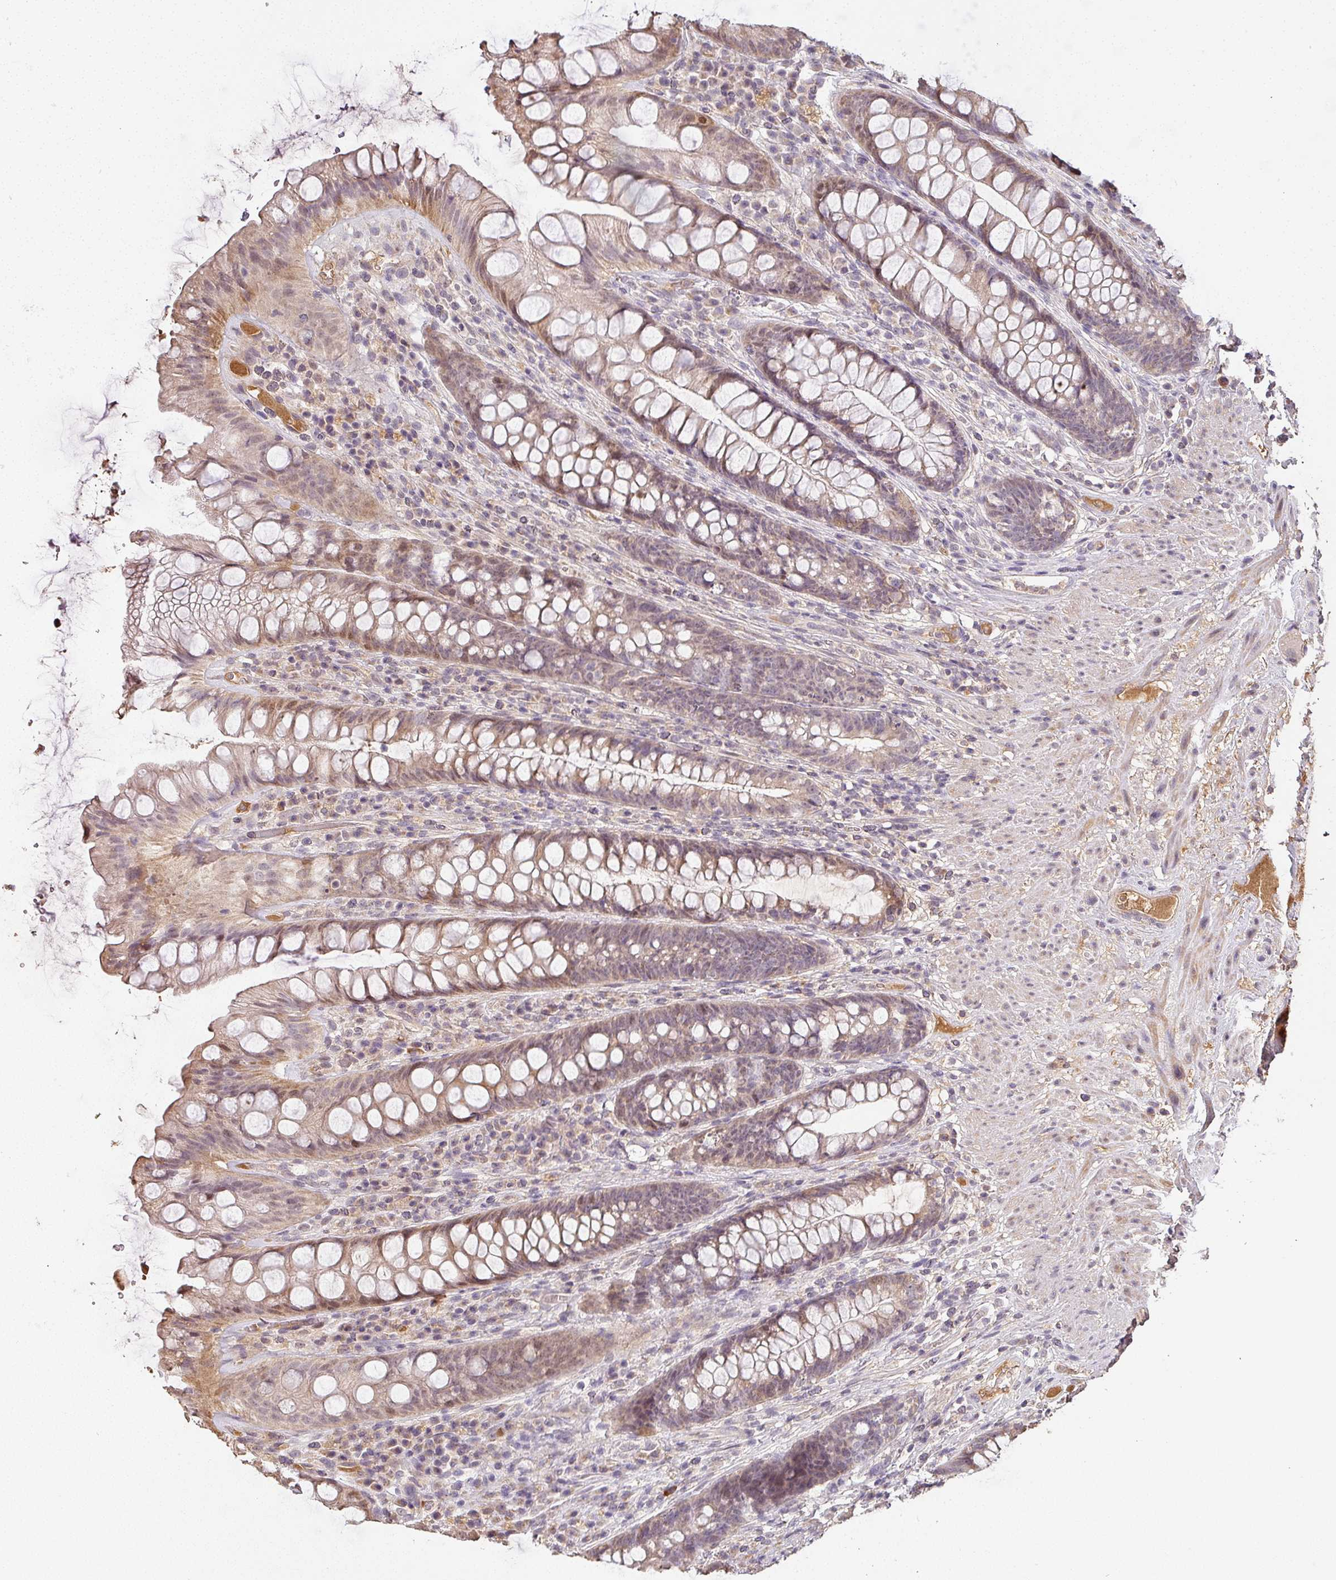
{"staining": {"intensity": "moderate", "quantity": "25%-75%", "location": "cytoplasmic/membranous,nuclear"}, "tissue": "rectum", "cell_type": "Glandular cells", "image_type": "normal", "snomed": [{"axis": "morphology", "description": "Normal tissue, NOS"}, {"axis": "topography", "description": "Rectum"}], "caption": "Protein analysis of benign rectum shows moderate cytoplasmic/membranous,nuclear staining in about 25%-75% of glandular cells.", "gene": "BPIFB3", "patient": {"sex": "male", "age": 74}}